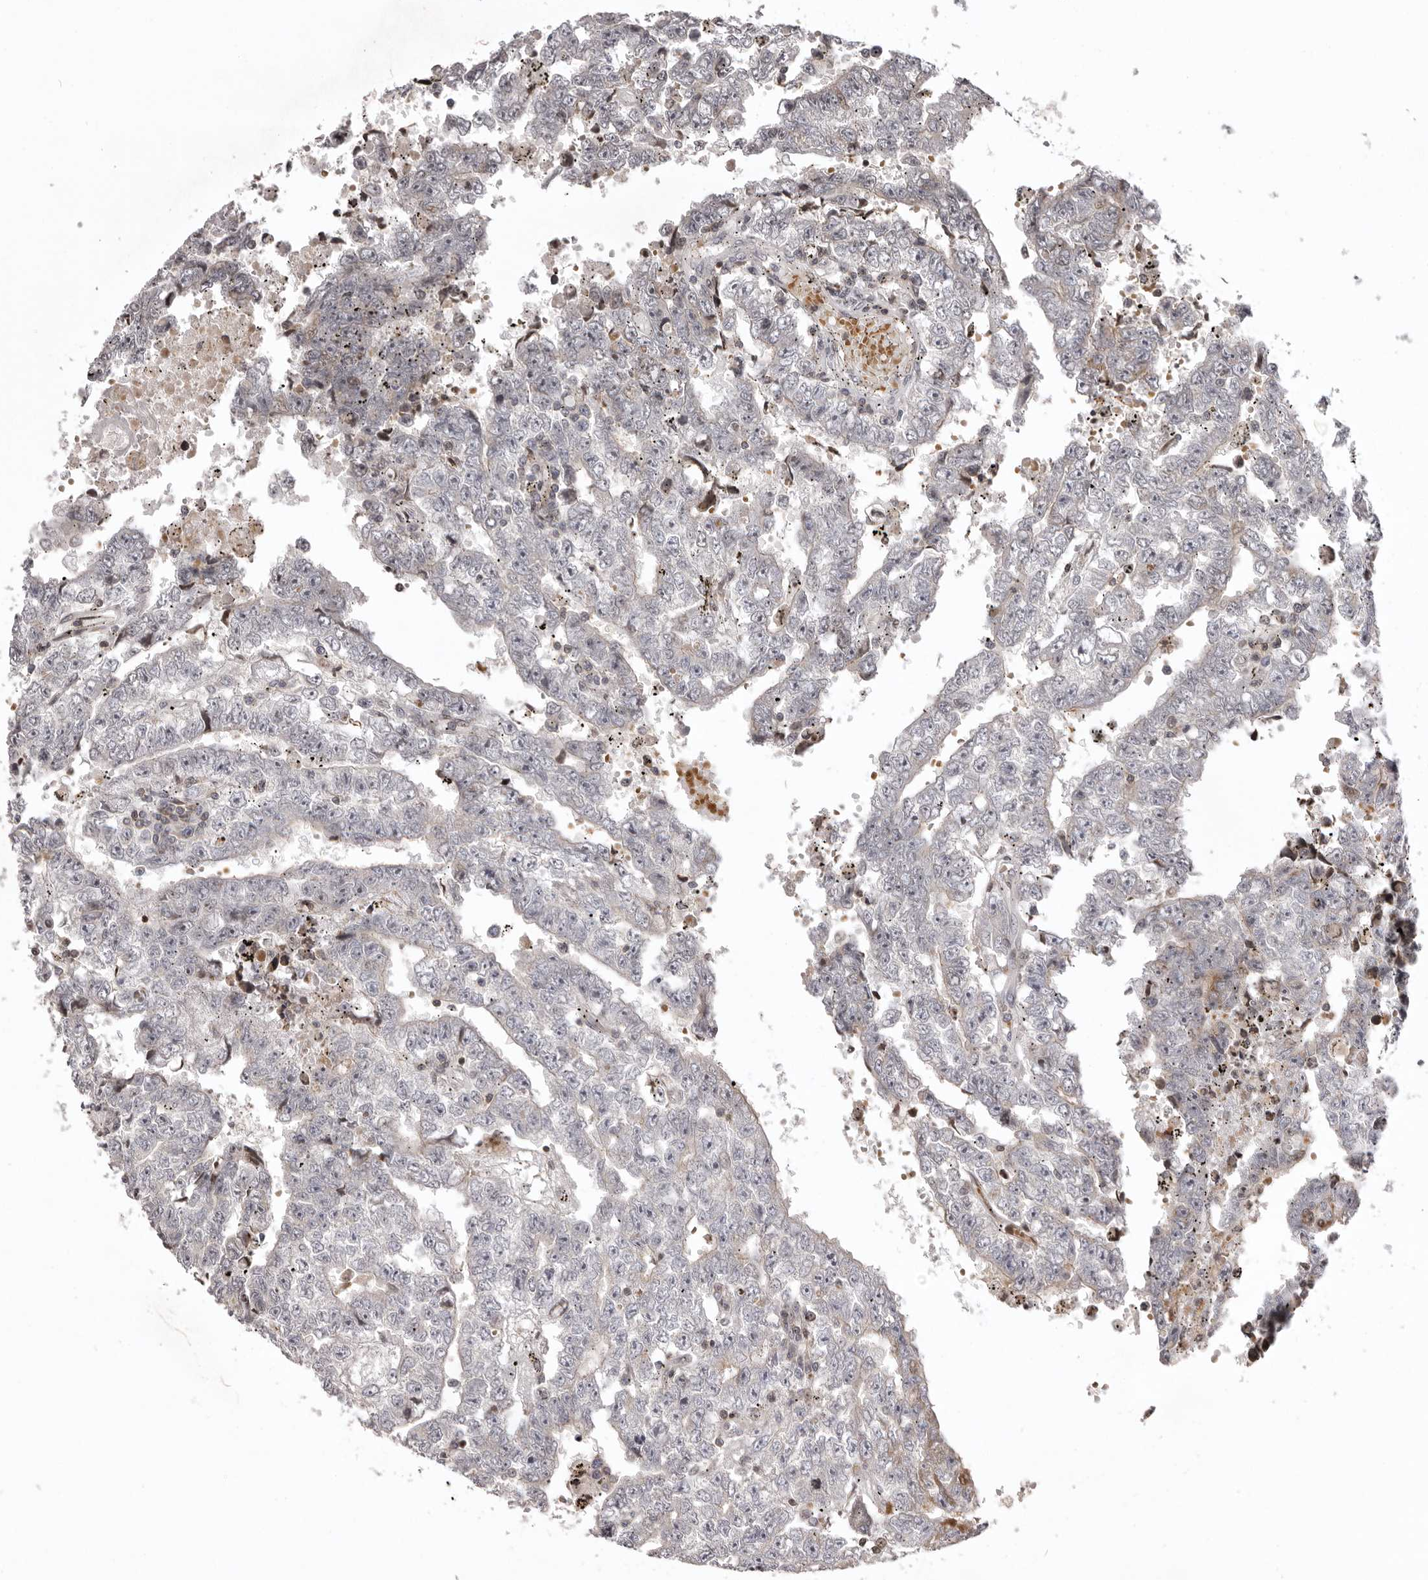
{"staining": {"intensity": "negative", "quantity": "none", "location": "none"}, "tissue": "testis cancer", "cell_type": "Tumor cells", "image_type": "cancer", "snomed": [{"axis": "morphology", "description": "Carcinoma, Embryonal, NOS"}, {"axis": "topography", "description": "Testis"}], "caption": "IHC image of neoplastic tissue: human testis cancer stained with DAB shows no significant protein positivity in tumor cells.", "gene": "AZIN1", "patient": {"sex": "male", "age": 25}}